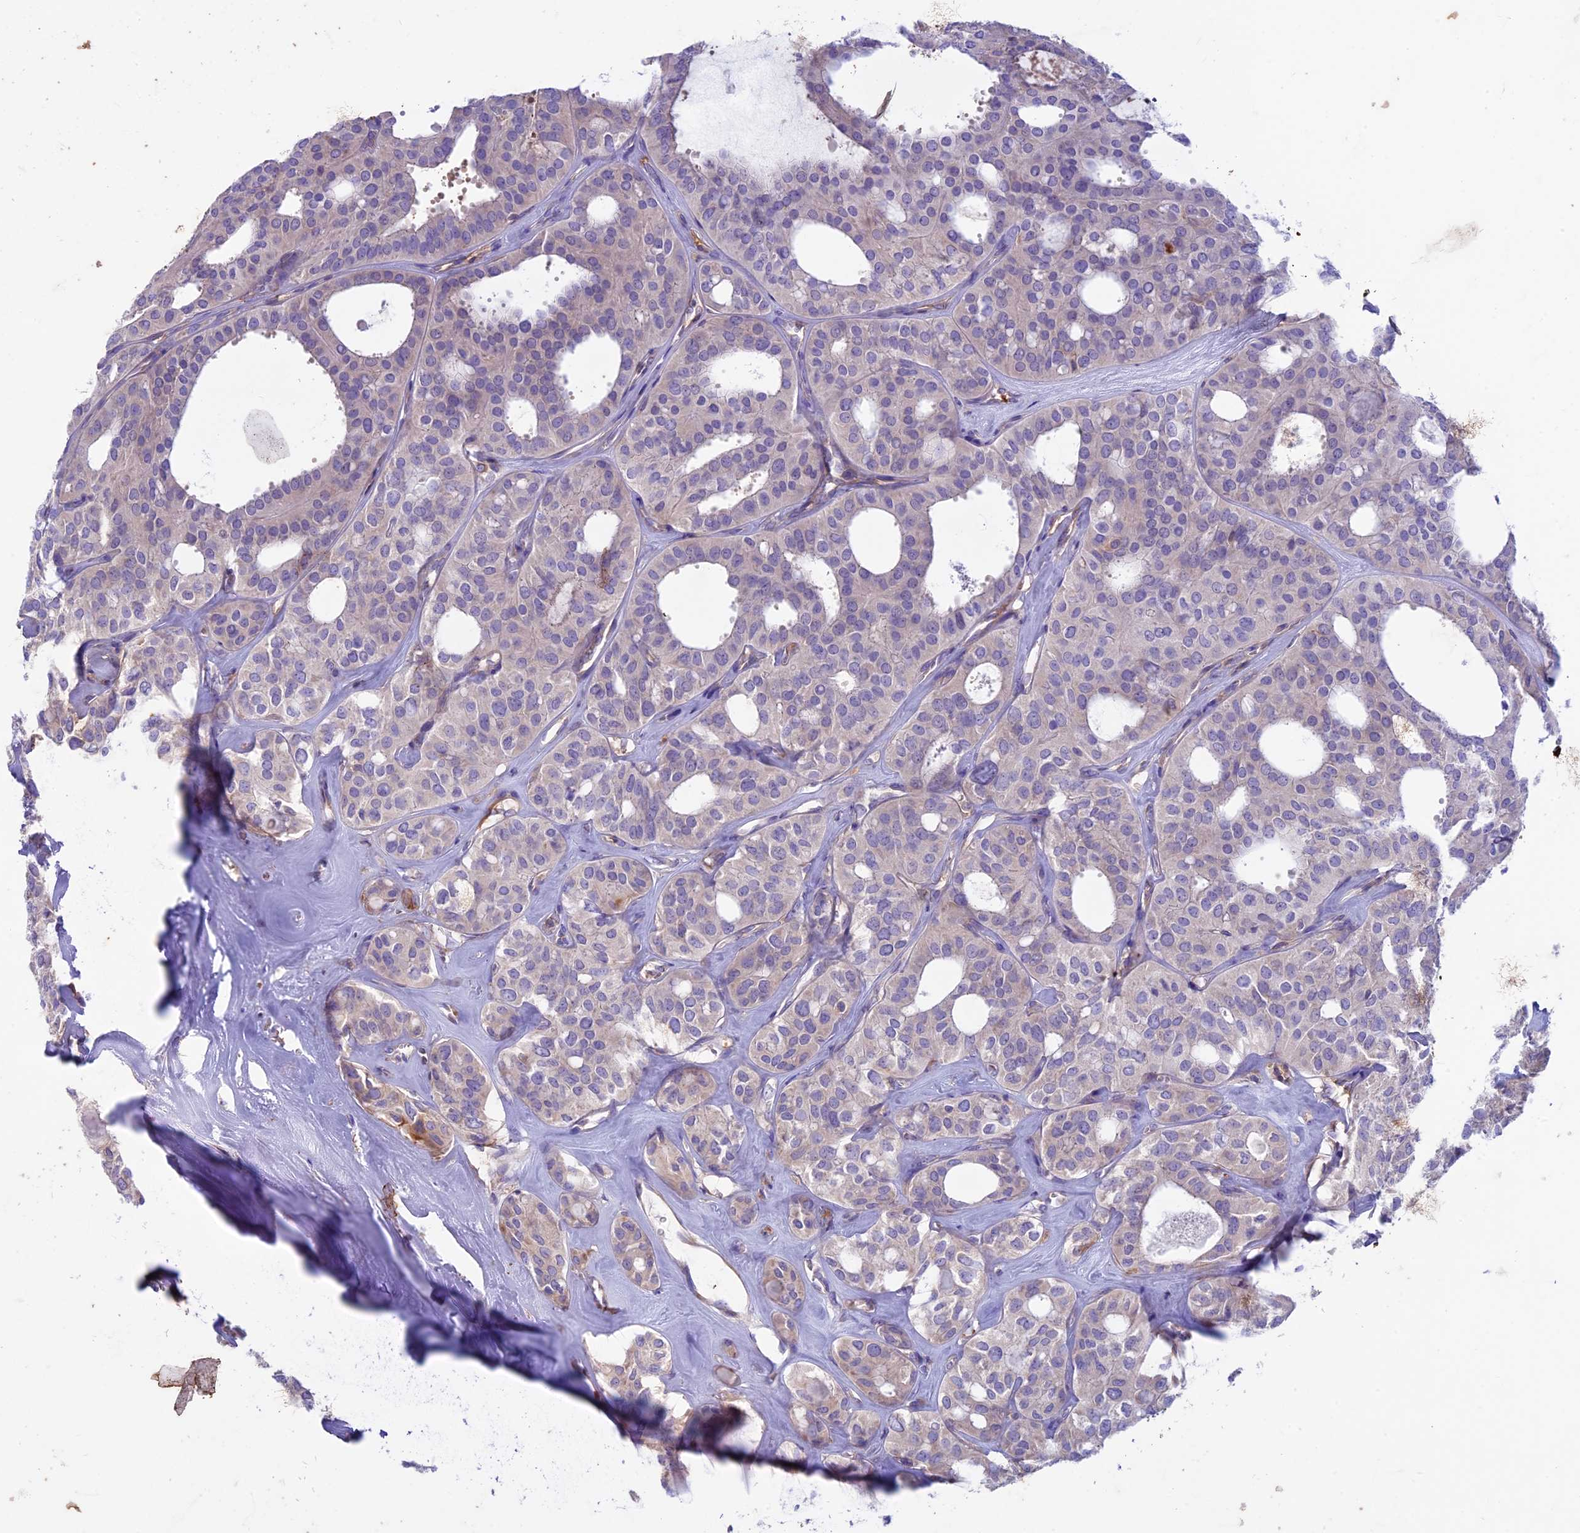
{"staining": {"intensity": "weak", "quantity": "<25%", "location": "cytoplasmic/membranous"}, "tissue": "thyroid cancer", "cell_type": "Tumor cells", "image_type": "cancer", "snomed": [{"axis": "morphology", "description": "Follicular adenoma carcinoma, NOS"}, {"axis": "topography", "description": "Thyroid gland"}], "caption": "High power microscopy image of an immunohistochemistry (IHC) photomicrograph of thyroid cancer (follicular adenoma carcinoma), revealing no significant positivity in tumor cells.", "gene": "CDAN1", "patient": {"sex": "male", "age": 75}}